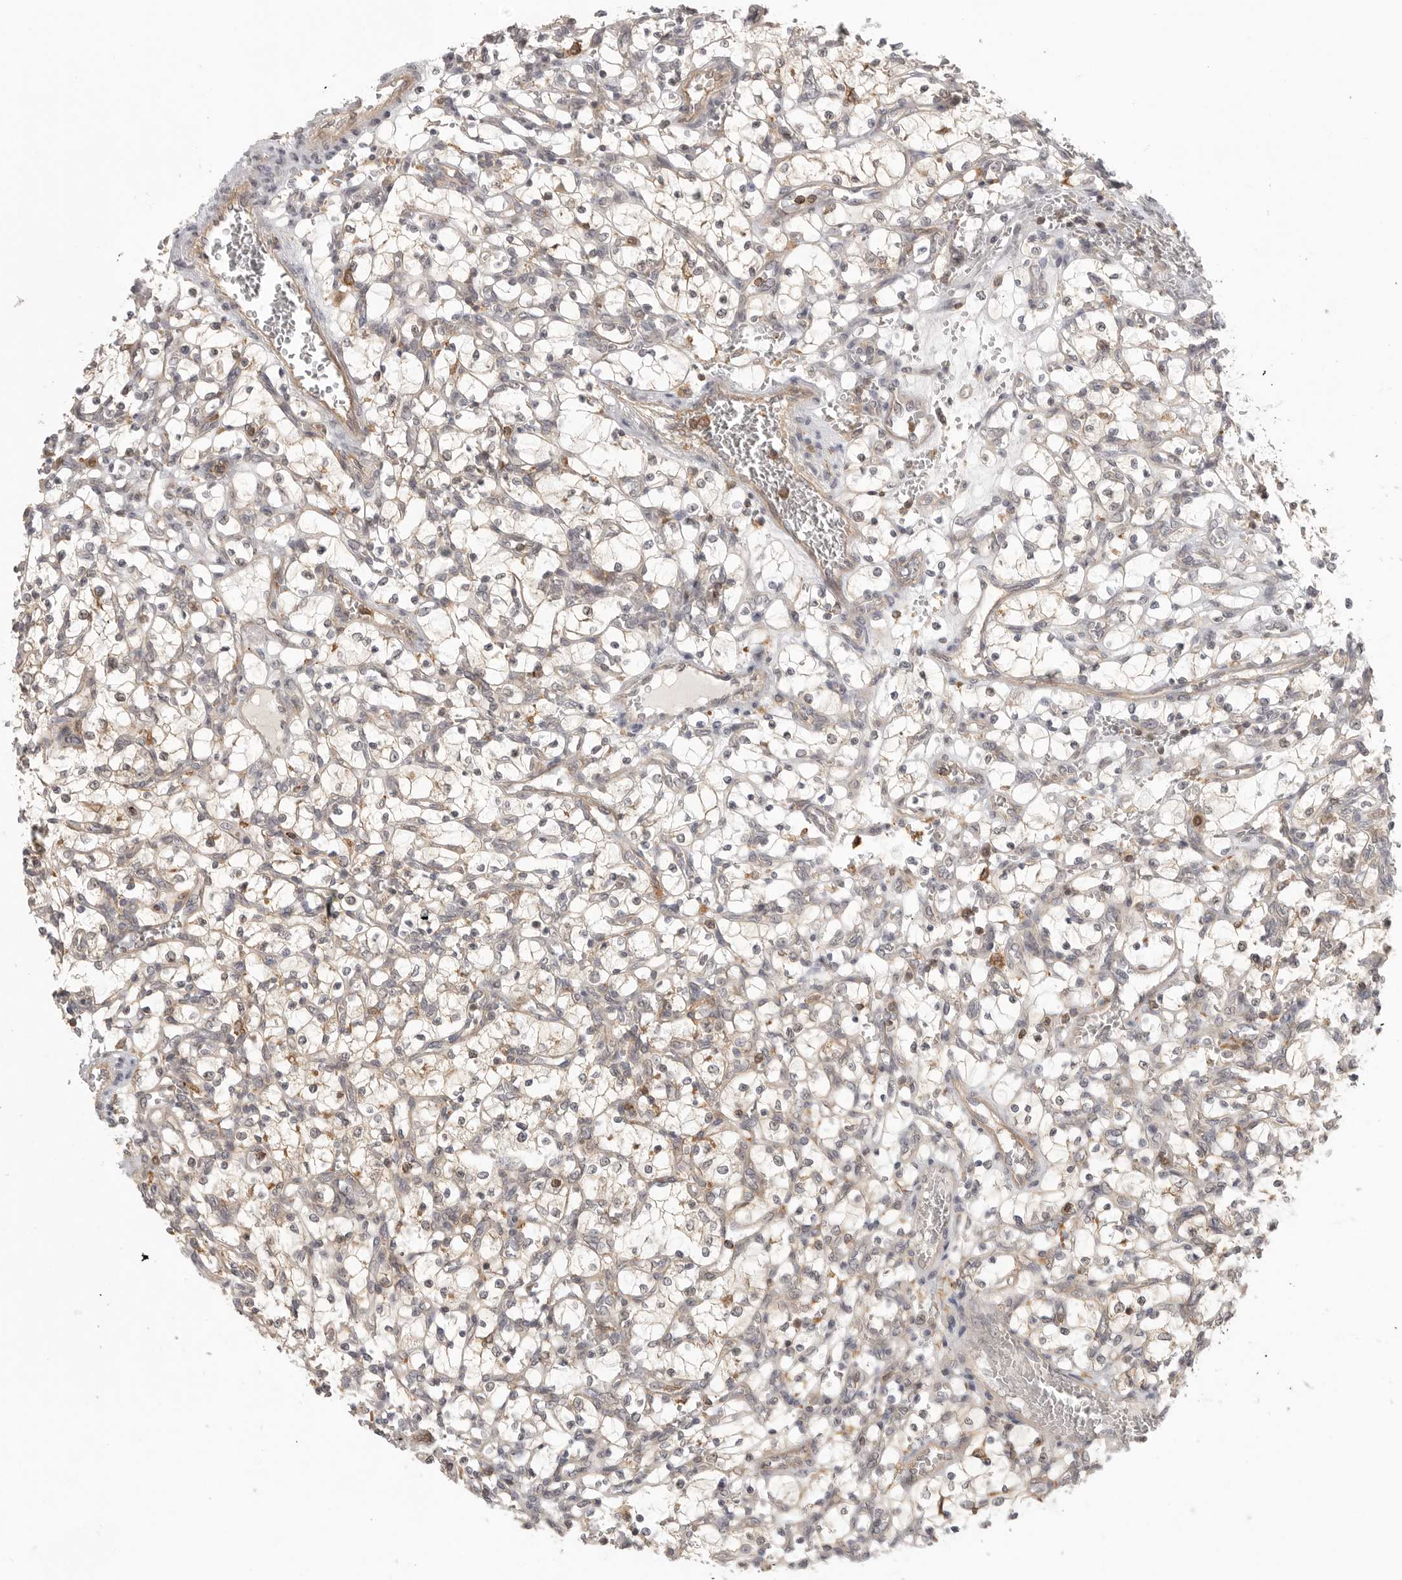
{"staining": {"intensity": "weak", "quantity": "<25%", "location": "cytoplasmic/membranous"}, "tissue": "renal cancer", "cell_type": "Tumor cells", "image_type": "cancer", "snomed": [{"axis": "morphology", "description": "Adenocarcinoma, NOS"}, {"axis": "topography", "description": "Kidney"}], "caption": "A photomicrograph of human renal cancer (adenocarcinoma) is negative for staining in tumor cells.", "gene": "DBNL", "patient": {"sex": "female", "age": 69}}